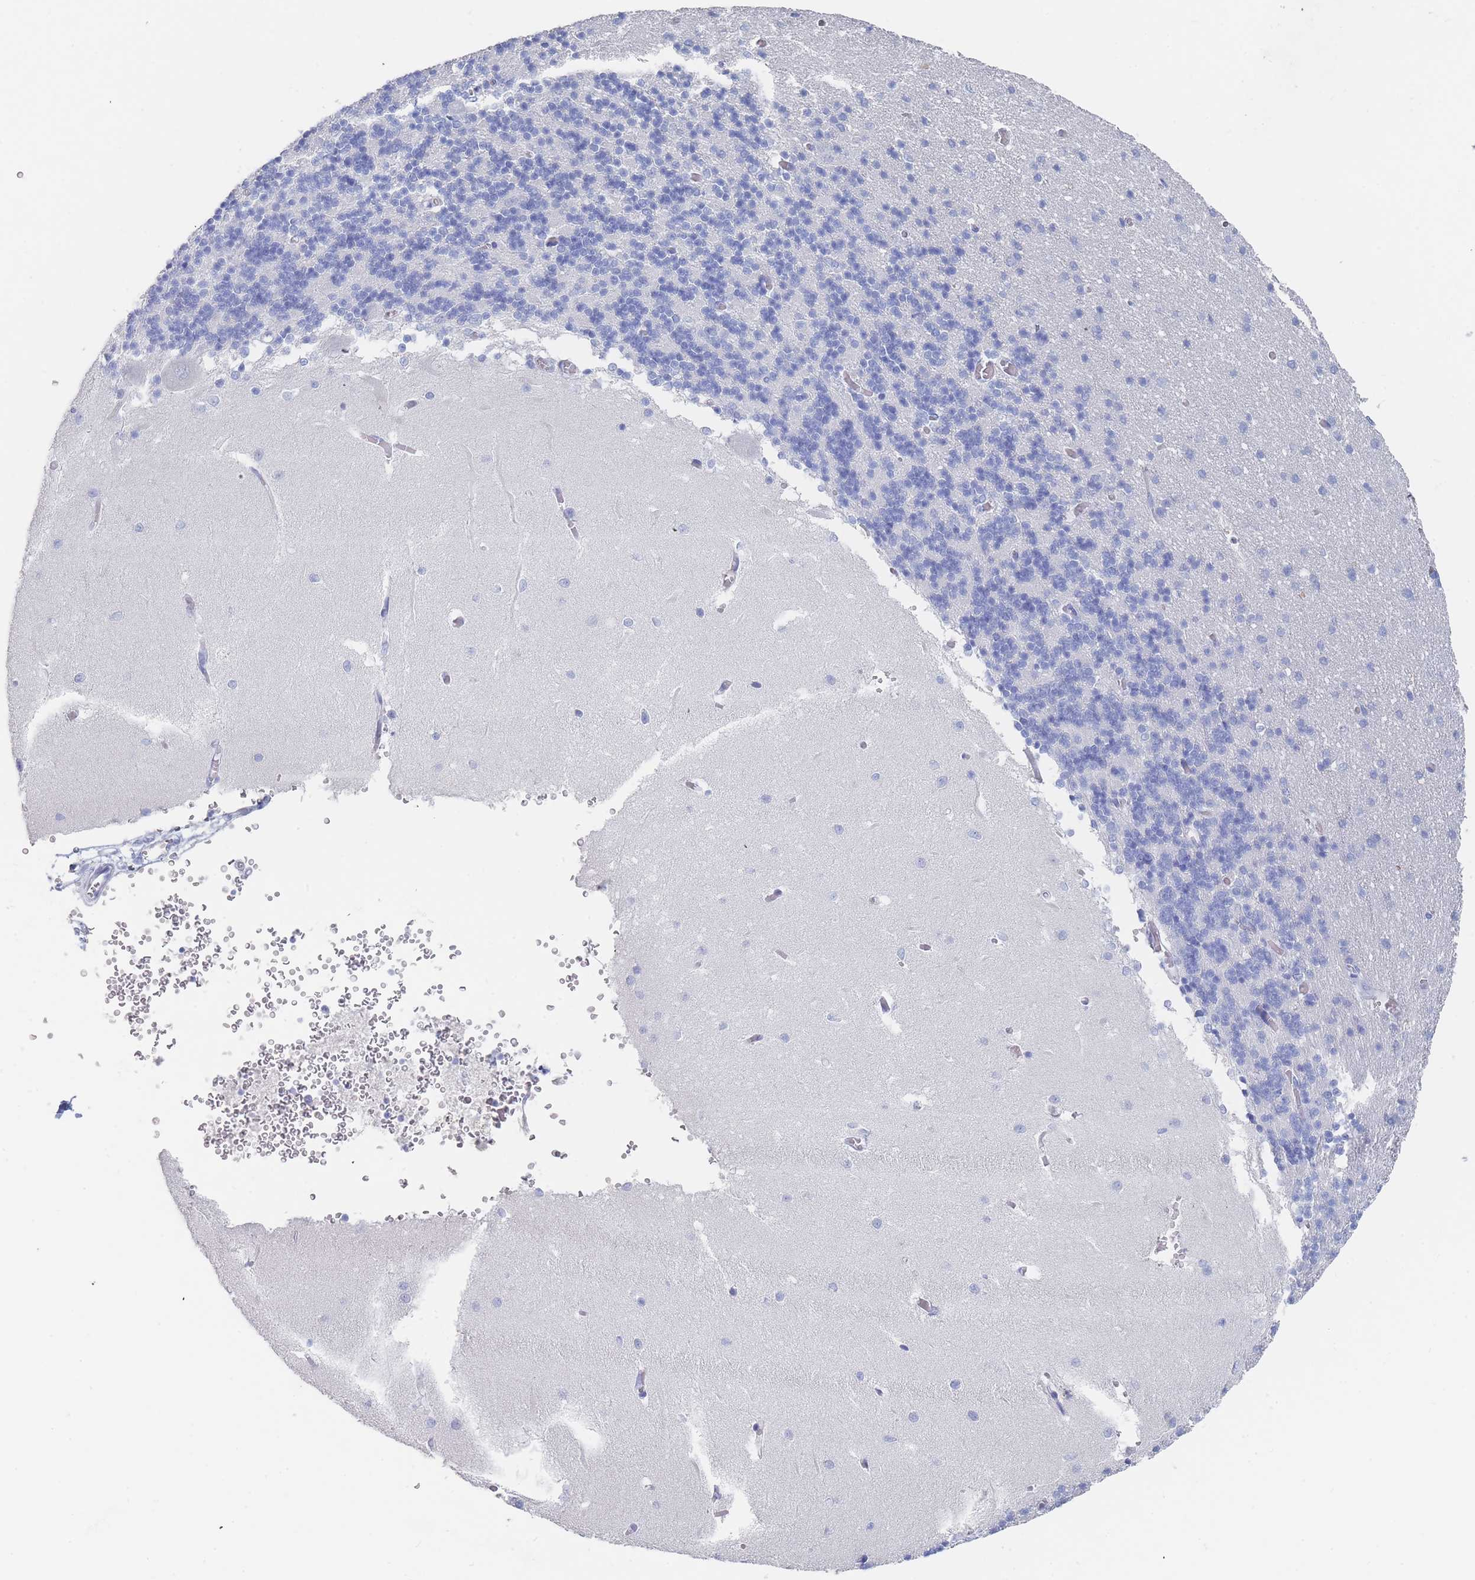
{"staining": {"intensity": "negative", "quantity": "none", "location": "none"}, "tissue": "cerebellum", "cell_type": "Cells in granular layer", "image_type": "normal", "snomed": [{"axis": "morphology", "description": "Normal tissue, NOS"}, {"axis": "topography", "description": "Cerebellum"}], "caption": "High power microscopy histopathology image of an immunohistochemistry image of unremarkable cerebellum, revealing no significant positivity in cells in granular layer.", "gene": "SLC25A35", "patient": {"sex": "male", "age": 37}}